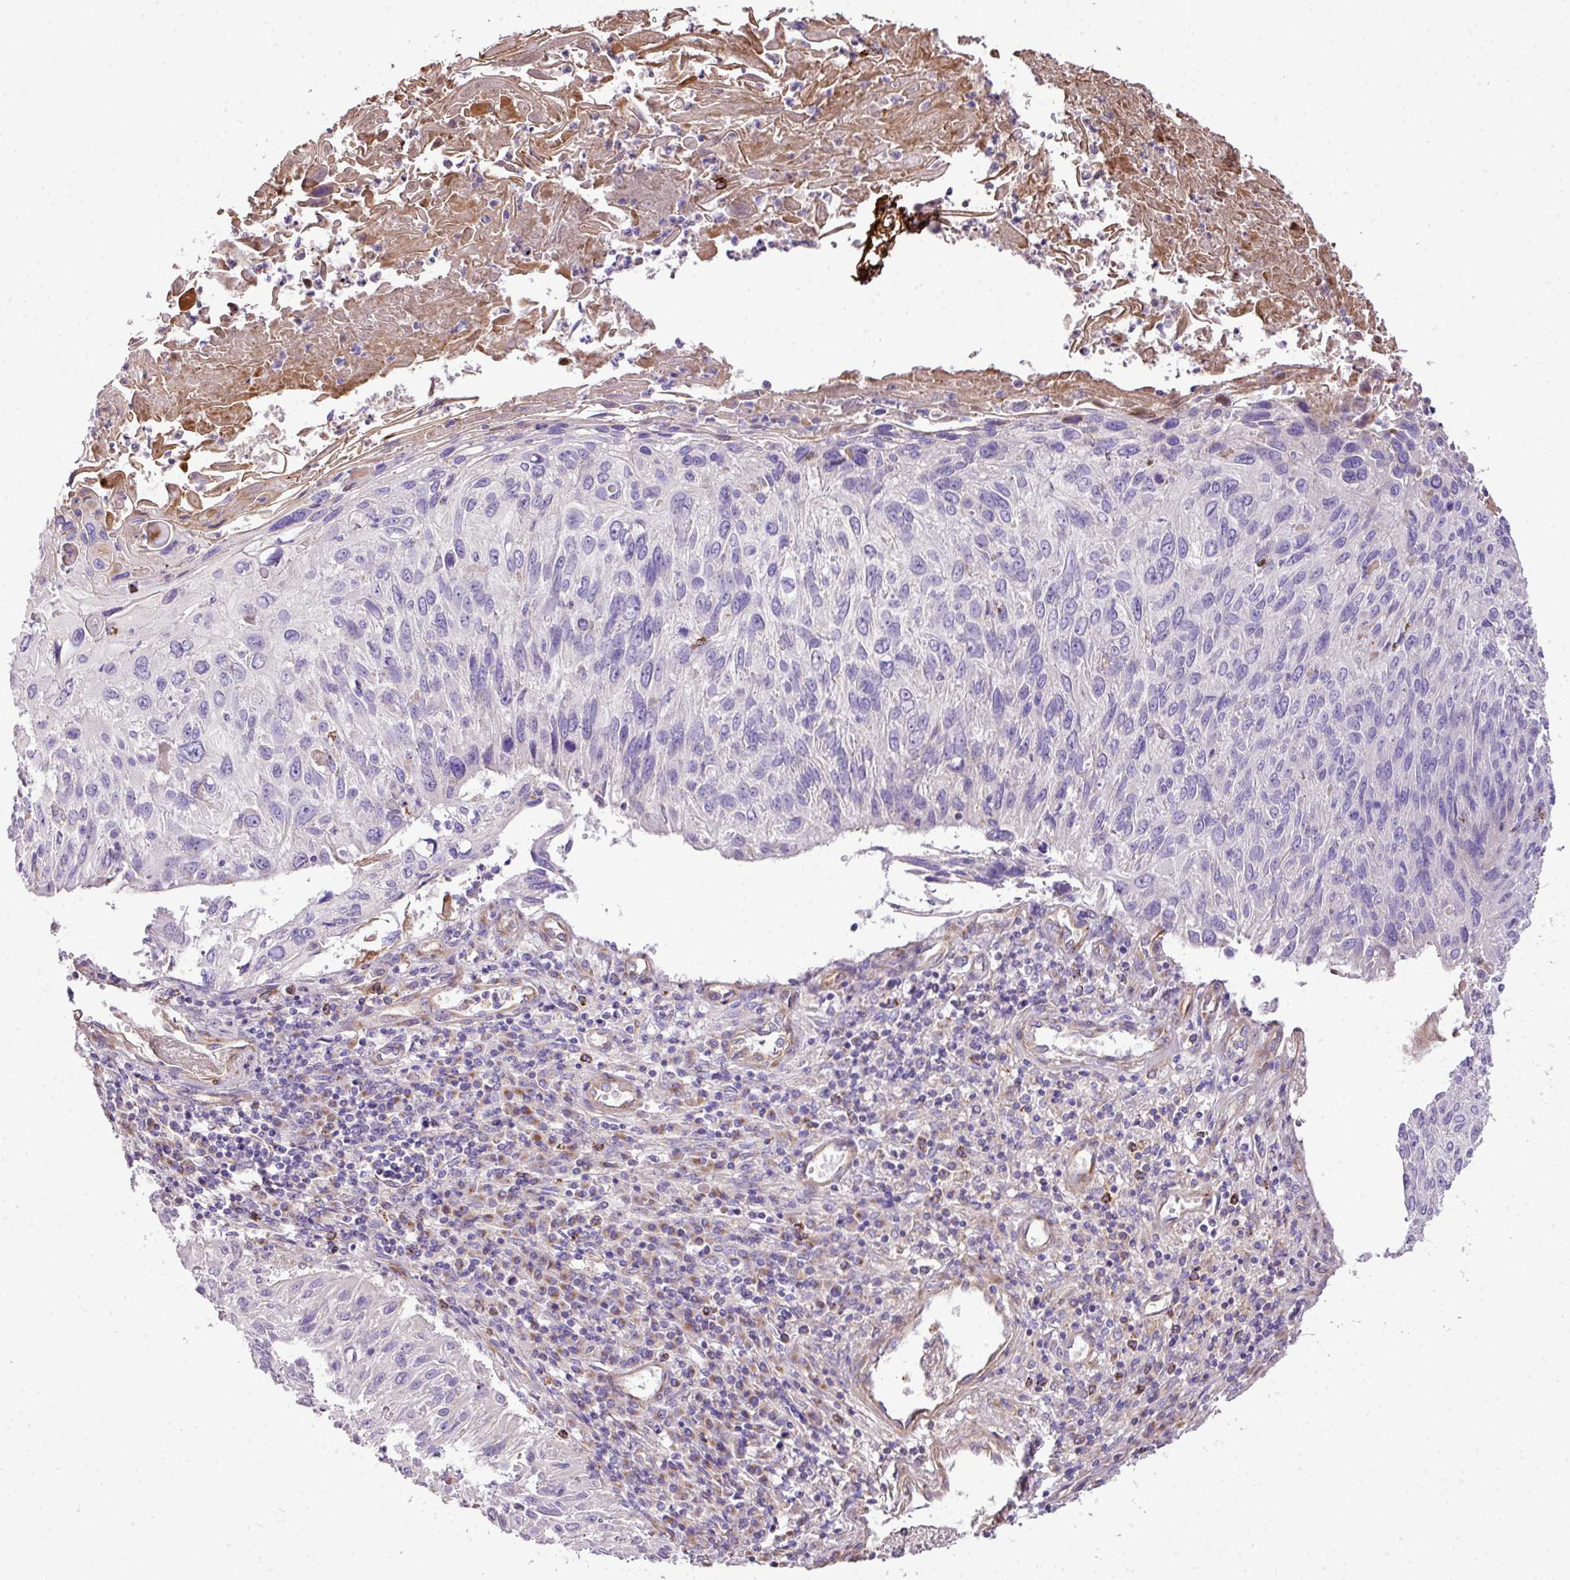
{"staining": {"intensity": "negative", "quantity": "none", "location": "none"}, "tissue": "cervical cancer", "cell_type": "Tumor cells", "image_type": "cancer", "snomed": [{"axis": "morphology", "description": "Squamous cell carcinoma, NOS"}, {"axis": "topography", "description": "Cervix"}], "caption": "Tumor cells show no significant protein expression in cervical squamous cell carcinoma.", "gene": "CTXN2", "patient": {"sex": "female", "age": 51}}